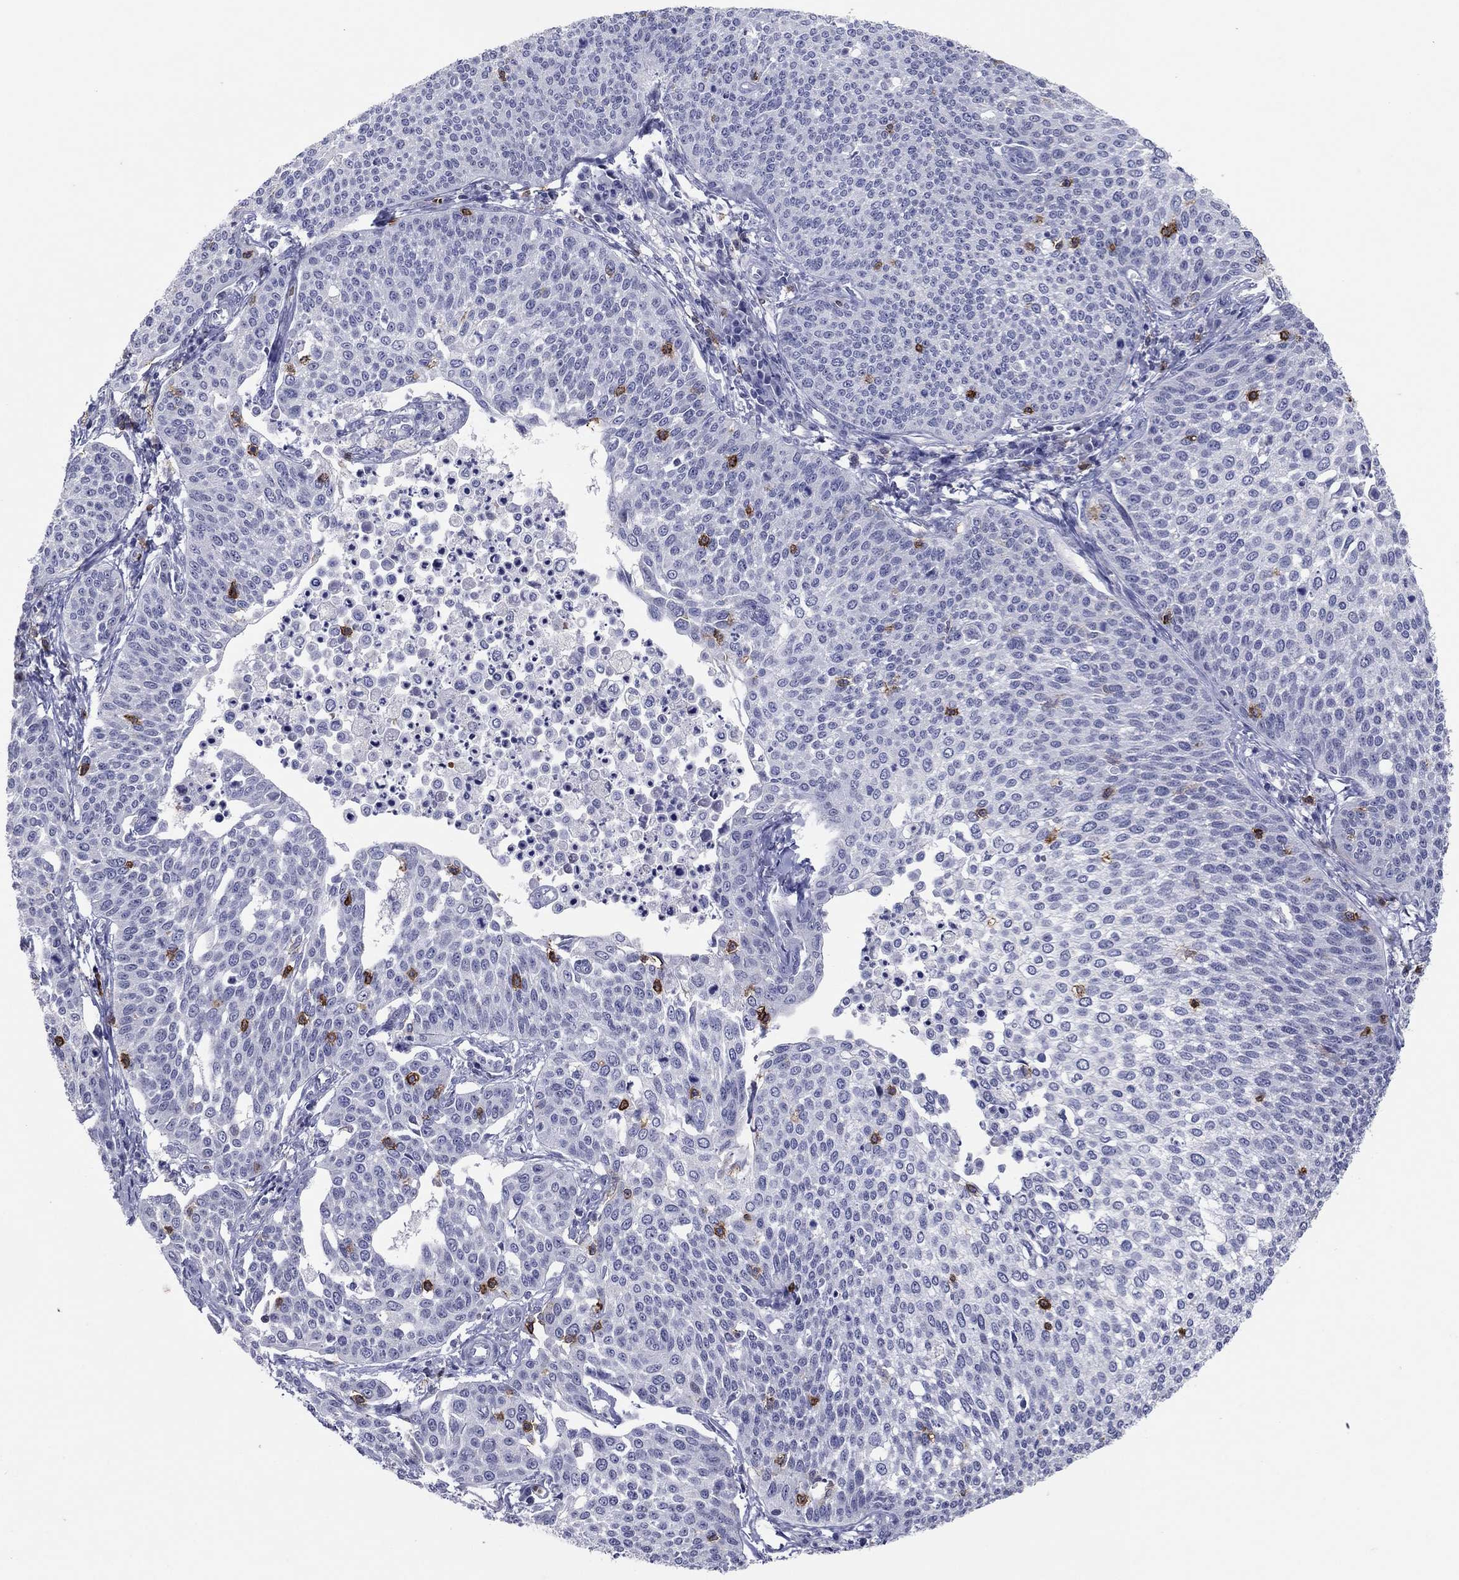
{"staining": {"intensity": "negative", "quantity": "none", "location": "none"}, "tissue": "cervical cancer", "cell_type": "Tumor cells", "image_type": "cancer", "snomed": [{"axis": "morphology", "description": "Squamous cell carcinoma, NOS"}, {"axis": "topography", "description": "Cervix"}], "caption": "Cervical squamous cell carcinoma was stained to show a protein in brown. There is no significant positivity in tumor cells. The staining is performed using DAB brown chromogen with nuclei counter-stained in using hematoxylin.", "gene": "ITGAE", "patient": {"sex": "female", "age": 34}}